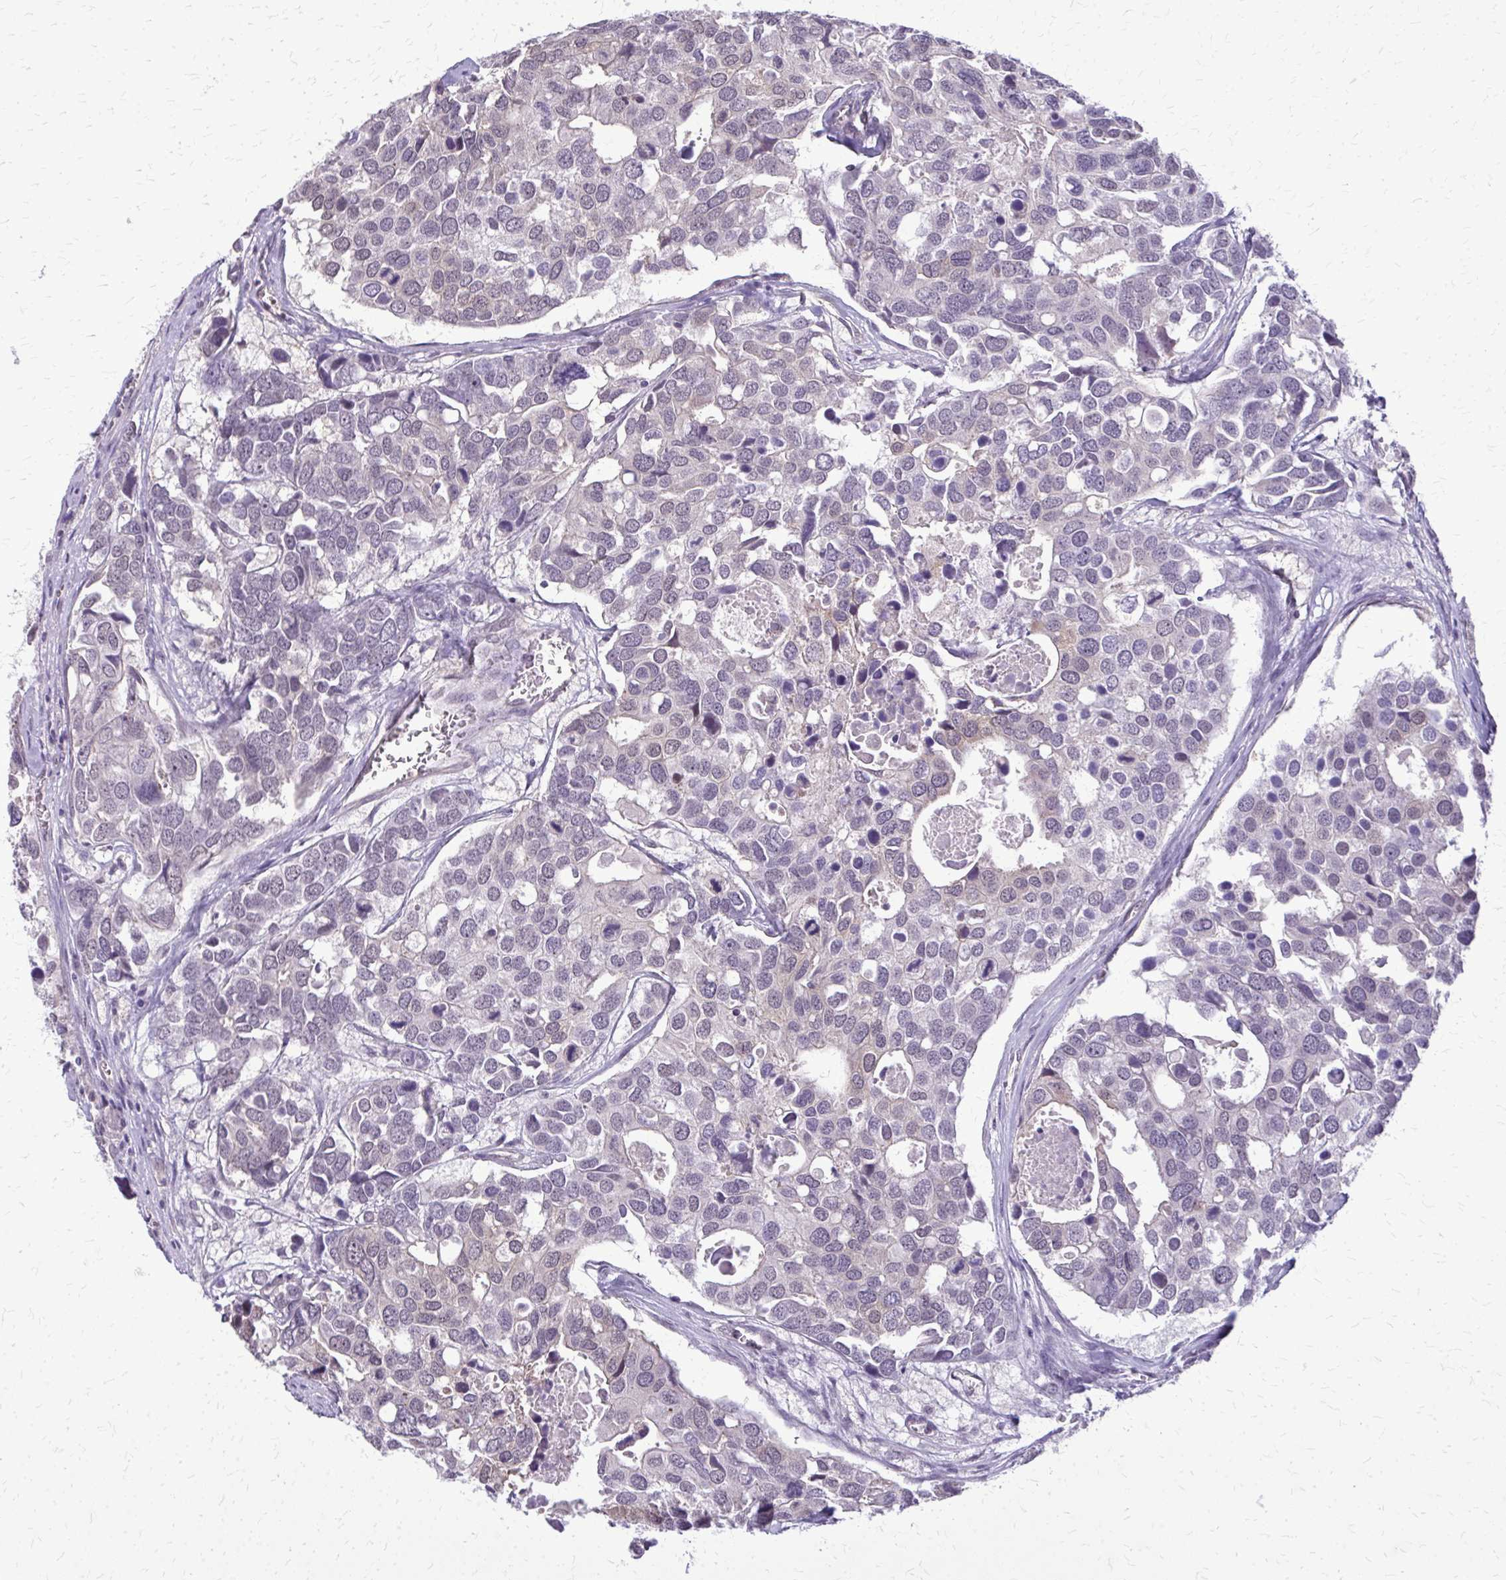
{"staining": {"intensity": "negative", "quantity": "none", "location": "none"}, "tissue": "breast cancer", "cell_type": "Tumor cells", "image_type": "cancer", "snomed": [{"axis": "morphology", "description": "Duct carcinoma"}, {"axis": "topography", "description": "Breast"}], "caption": "An image of infiltrating ductal carcinoma (breast) stained for a protein displays no brown staining in tumor cells.", "gene": "PLCB1", "patient": {"sex": "female", "age": 83}}